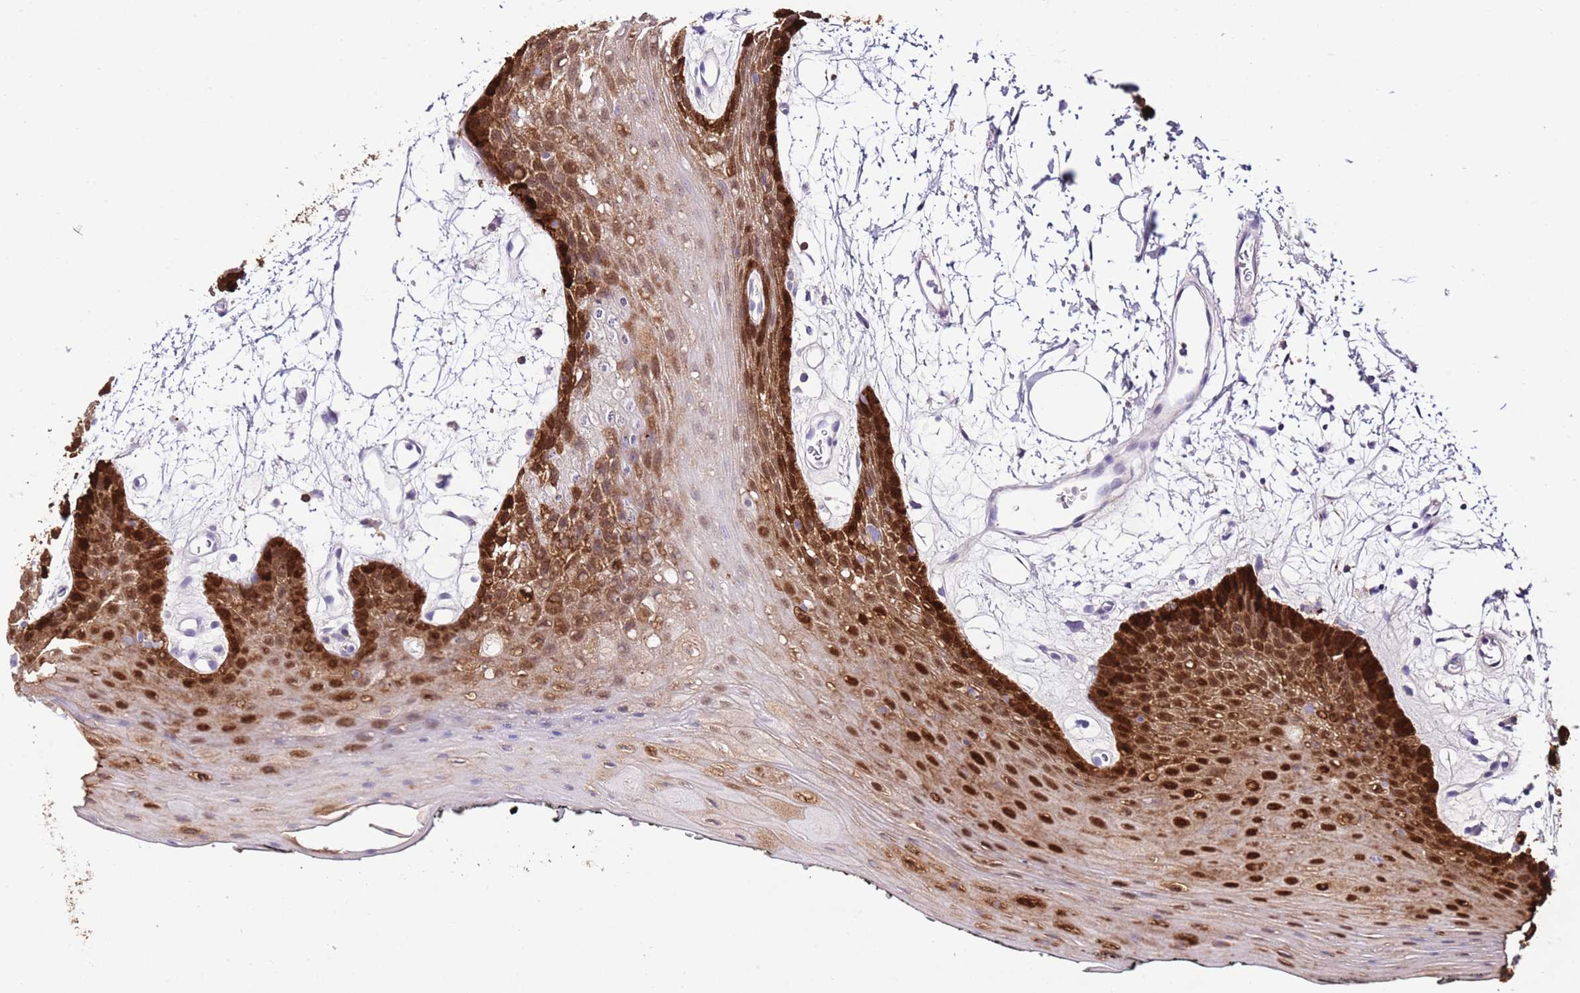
{"staining": {"intensity": "strong", "quantity": "25%-75%", "location": "cytoplasmic/membranous,nuclear"}, "tissue": "oral mucosa", "cell_type": "Squamous epithelial cells", "image_type": "normal", "snomed": [{"axis": "morphology", "description": "Normal tissue, NOS"}, {"axis": "topography", "description": "Oral tissue"}, {"axis": "topography", "description": "Tounge, NOS"}], "caption": "Oral mucosa was stained to show a protein in brown. There is high levels of strong cytoplasmic/membranous,nuclear positivity in approximately 25%-75% of squamous epithelial cells.", "gene": "ALDH3A1", "patient": {"sex": "female", "age": 59}}